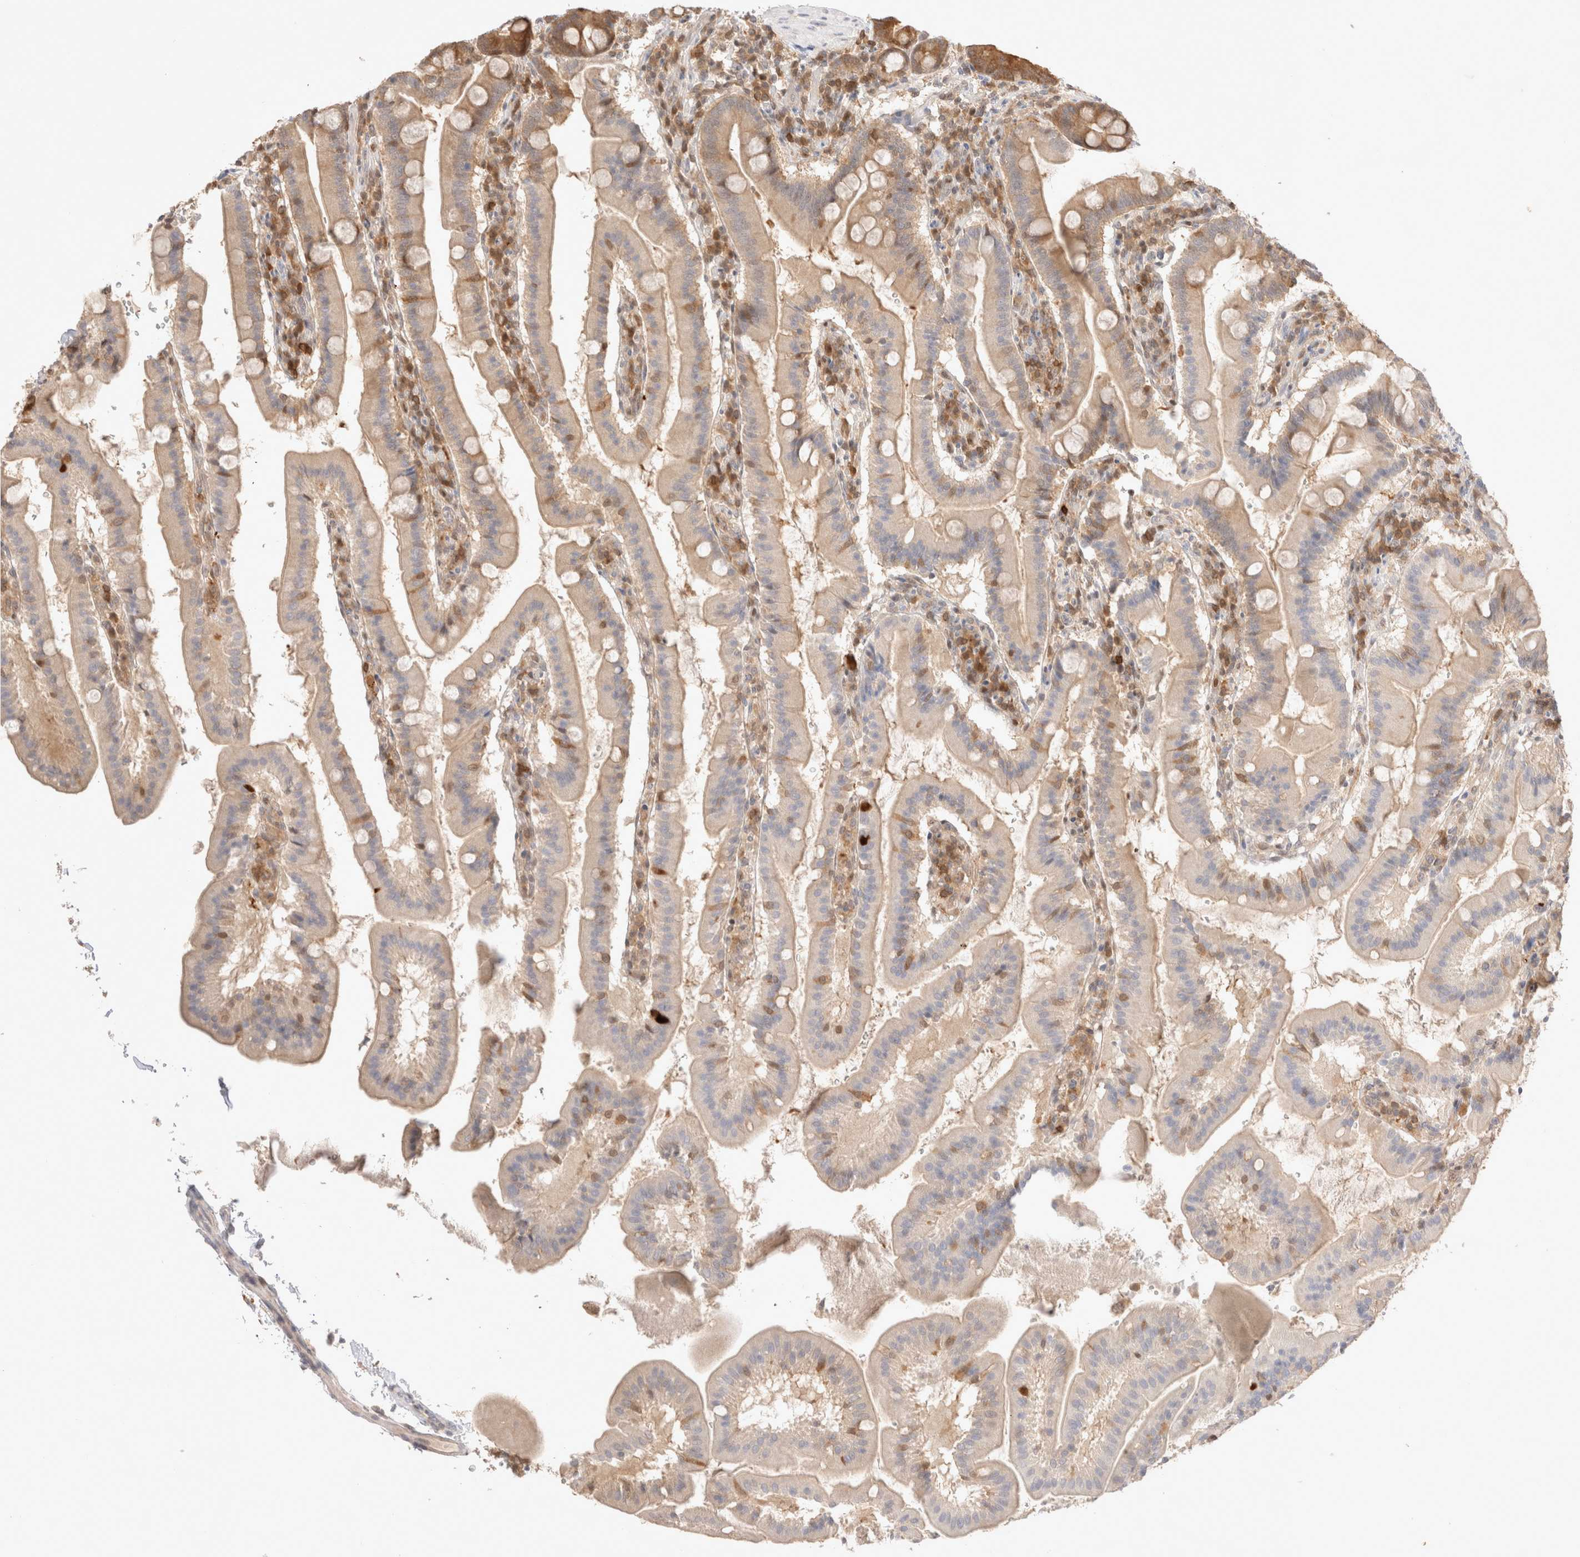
{"staining": {"intensity": "moderate", "quantity": "<25%", "location": "cytoplasmic/membranous"}, "tissue": "duodenum", "cell_type": "Glandular cells", "image_type": "normal", "snomed": [{"axis": "morphology", "description": "Normal tissue, NOS"}, {"axis": "morphology", "description": "Adenocarcinoma, NOS"}, {"axis": "topography", "description": "Pancreas"}, {"axis": "topography", "description": "Duodenum"}], "caption": "Immunohistochemistry (IHC) (DAB) staining of benign human duodenum displays moderate cytoplasmic/membranous protein staining in about <25% of glandular cells.", "gene": "STARD10", "patient": {"sex": "male", "age": 50}}